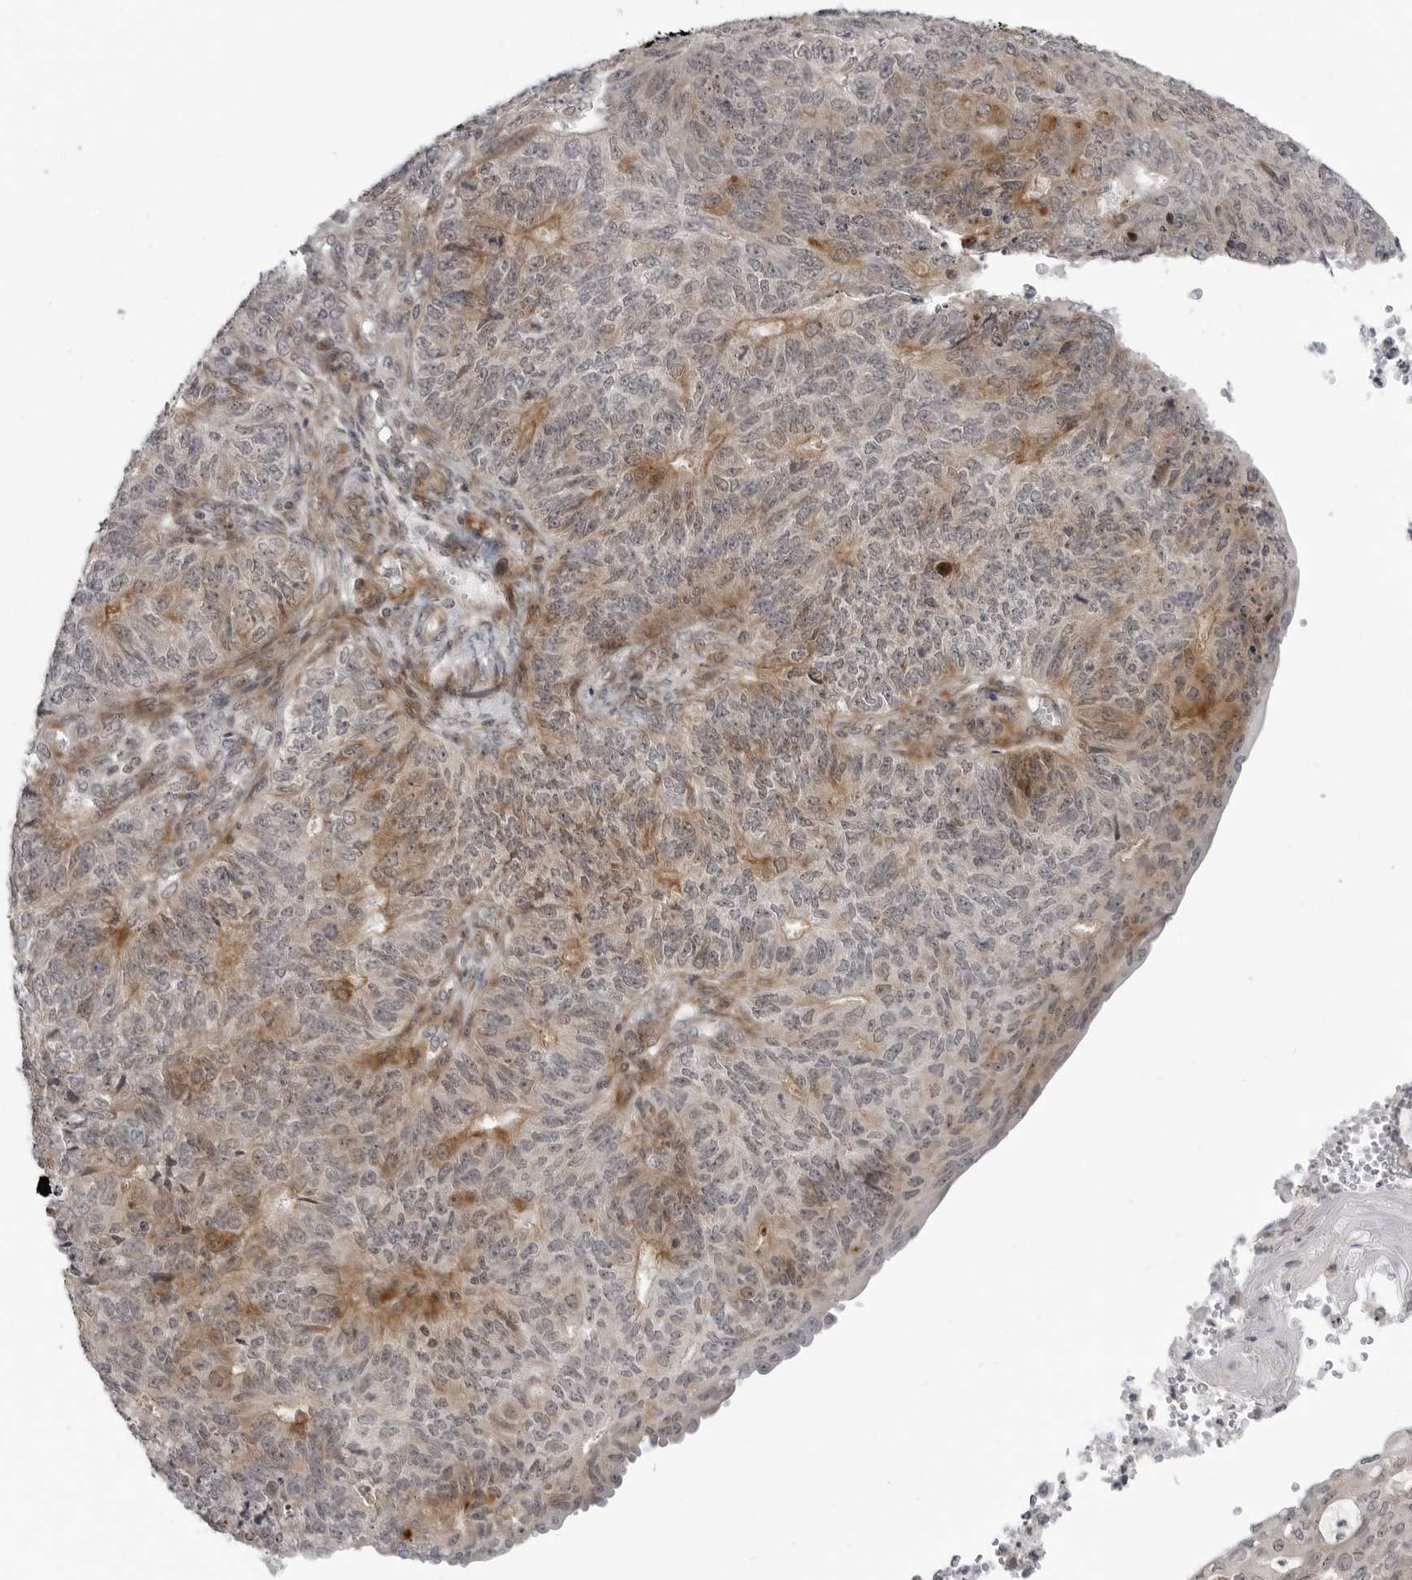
{"staining": {"intensity": "moderate", "quantity": "<25%", "location": "cytoplasmic/membranous"}, "tissue": "endometrial cancer", "cell_type": "Tumor cells", "image_type": "cancer", "snomed": [{"axis": "morphology", "description": "Adenocarcinoma, NOS"}, {"axis": "topography", "description": "Endometrium"}], "caption": "Human endometrial cancer stained for a protein (brown) exhibits moderate cytoplasmic/membranous positive staining in approximately <25% of tumor cells.", "gene": "ADAMTS5", "patient": {"sex": "female", "age": 32}}